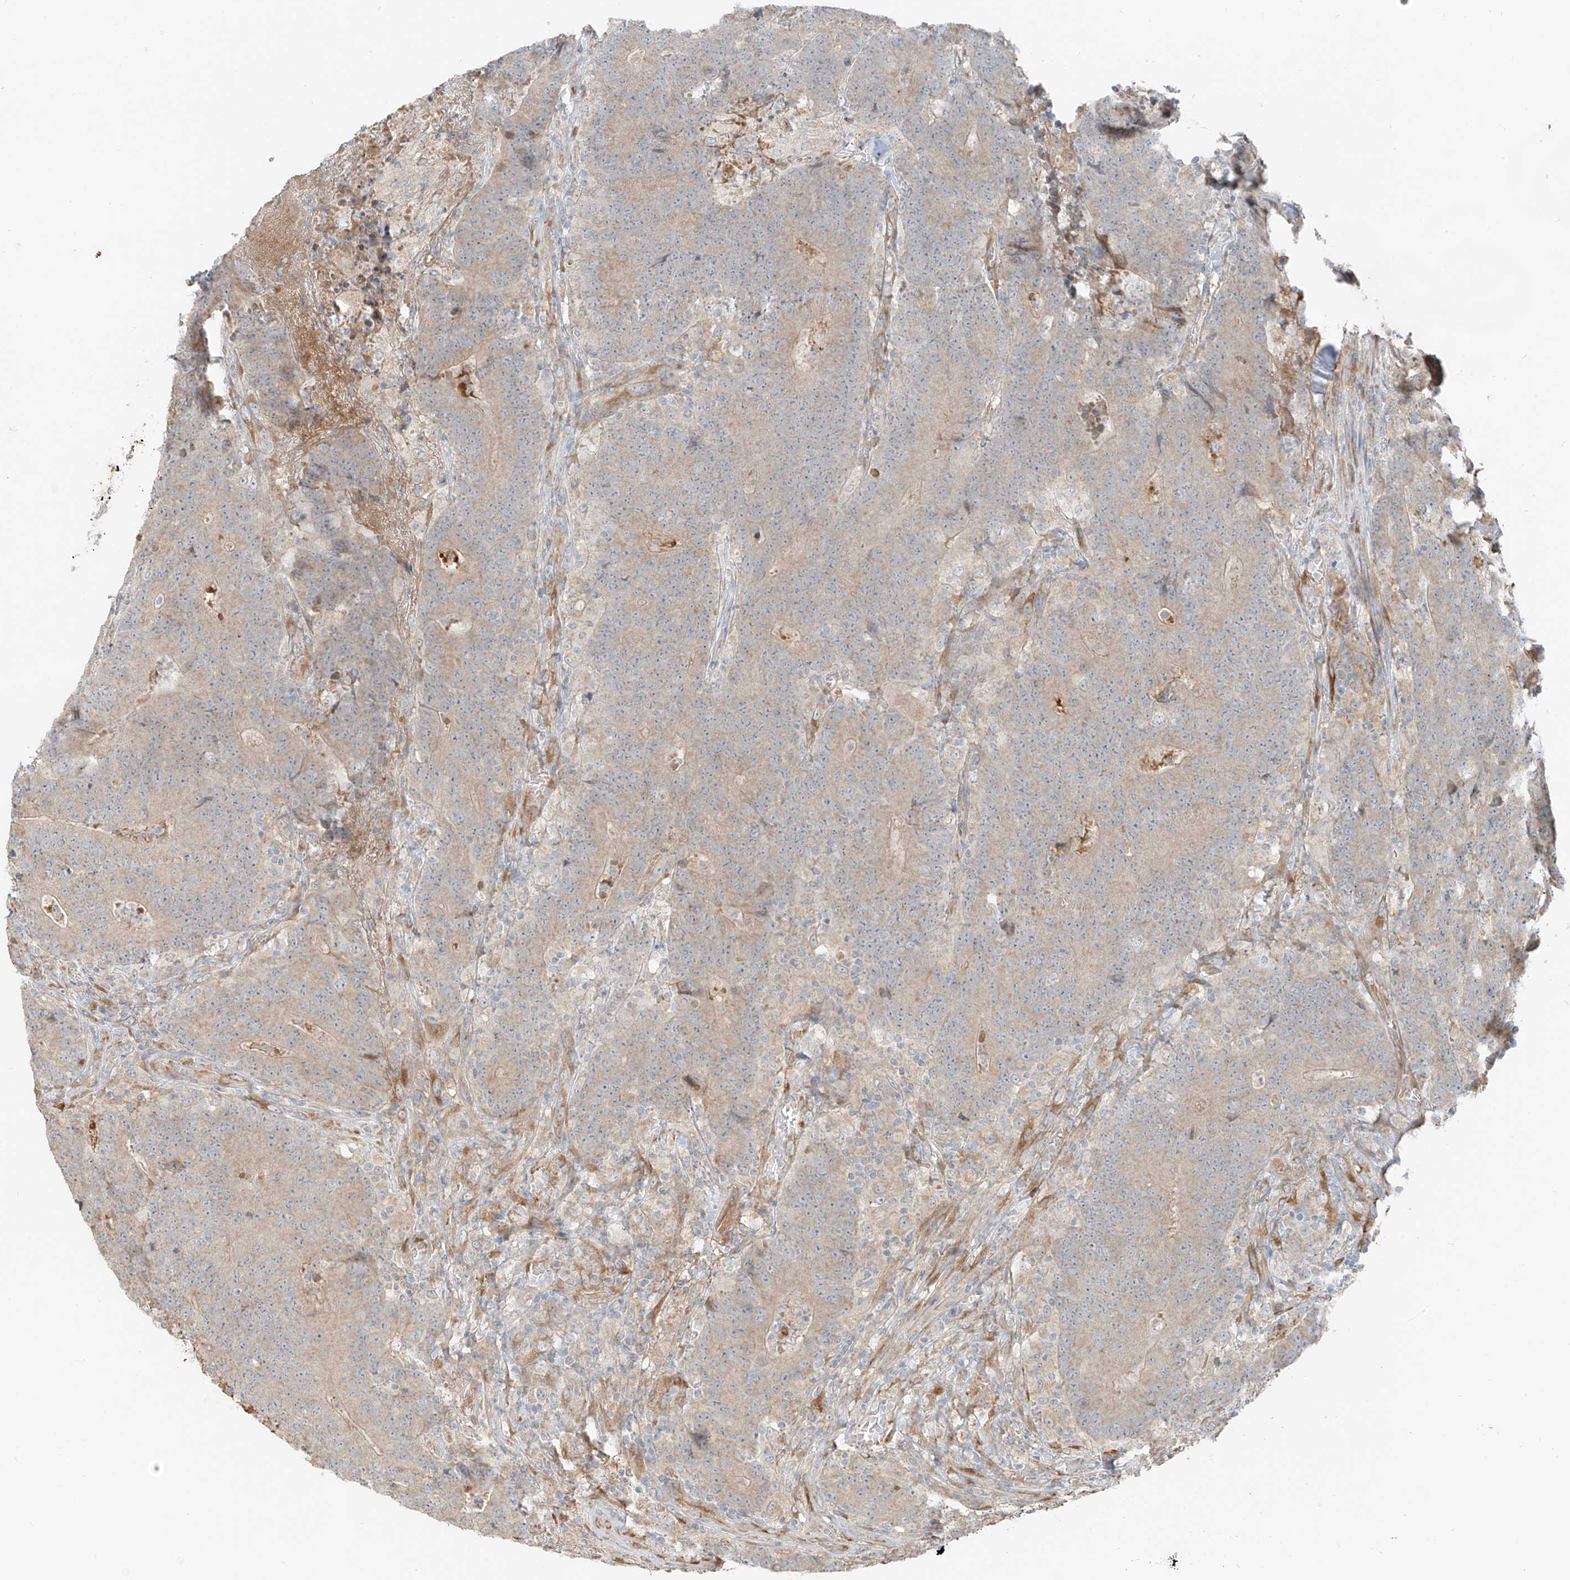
{"staining": {"intensity": "weak", "quantity": "<25%", "location": "cytoplasmic/membranous"}, "tissue": "colorectal cancer", "cell_type": "Tumor cells", "image_type": "cancer", "snomed": [{"axis": "morphology", "description": "Normal tissue, NOS"}, {"axis": "morphology", "description": "Adenocarcinoma, NOS"}, {"axis": "topography", "description": "Colon"}], "caption": "Immunohistochemistry photomicrograph of neoplastic tissue: human adenocarcinoma (colorectal) stained with DAB displays no significant protein staining in tumor cells.", "gene": "FSTL1", "patient": {"sex": "female", "age": 75}}